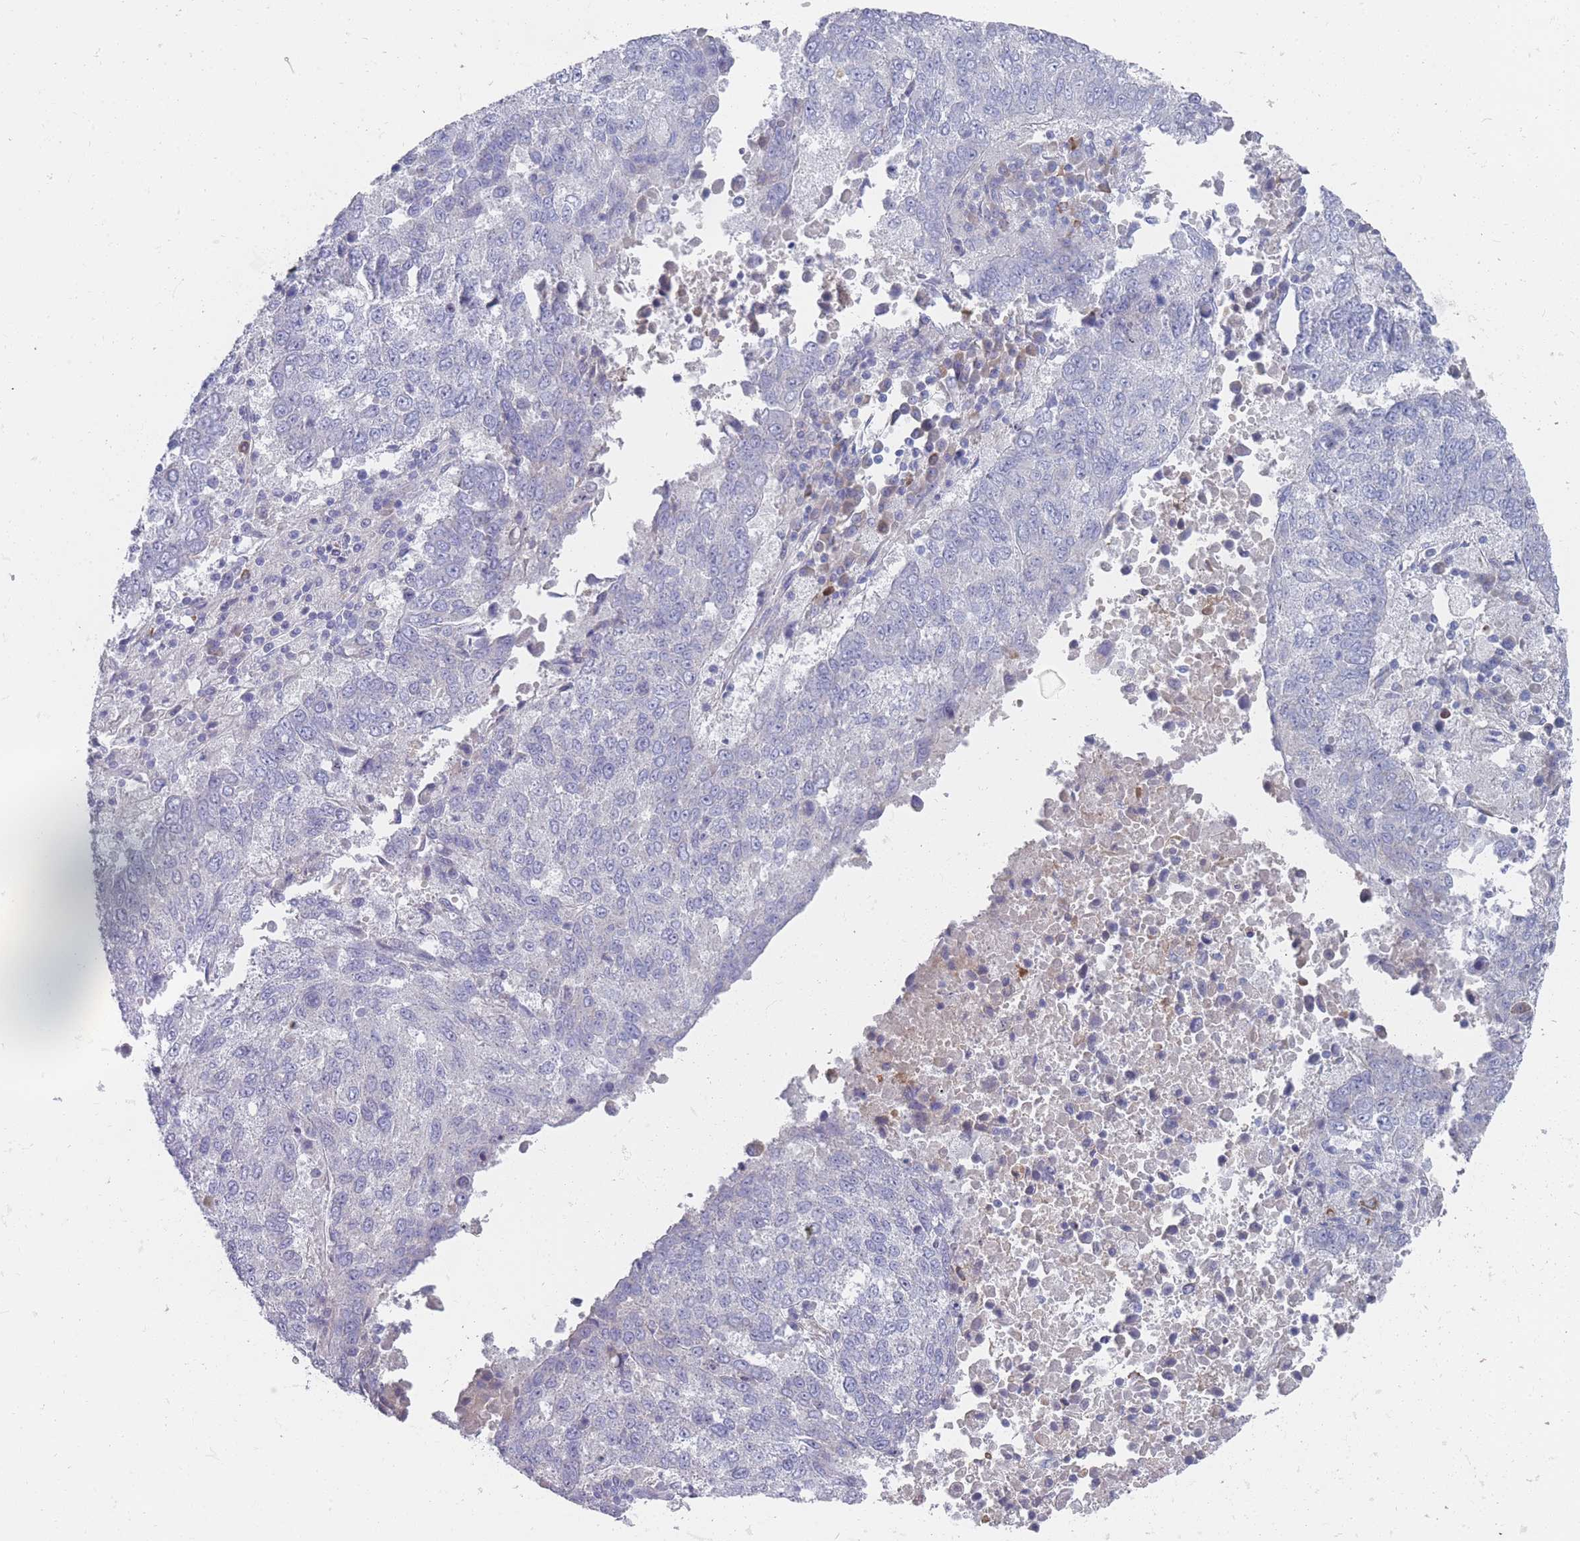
{"staining": {"intensity": "negative", "quantity": "none", "location": "none"}, "tissue": "lung cancer", "cell_type": "Tumor cells", "image_type": "cancer", "snomed": [{"axis": "morphology", "description": "Squamous cell carcinoma, NOS"}, {"axis": "topography", "description": "Lung"}], "caption": "This histopathology image is of lung cancer stained with immunohistochemistry (IHC) to label a protein in brown with the nuclei are counter-stained blue. There is no expression in tumor cells.", "gene": "ST8SIA5", "patient": {"sex": "male", "age": 73}}